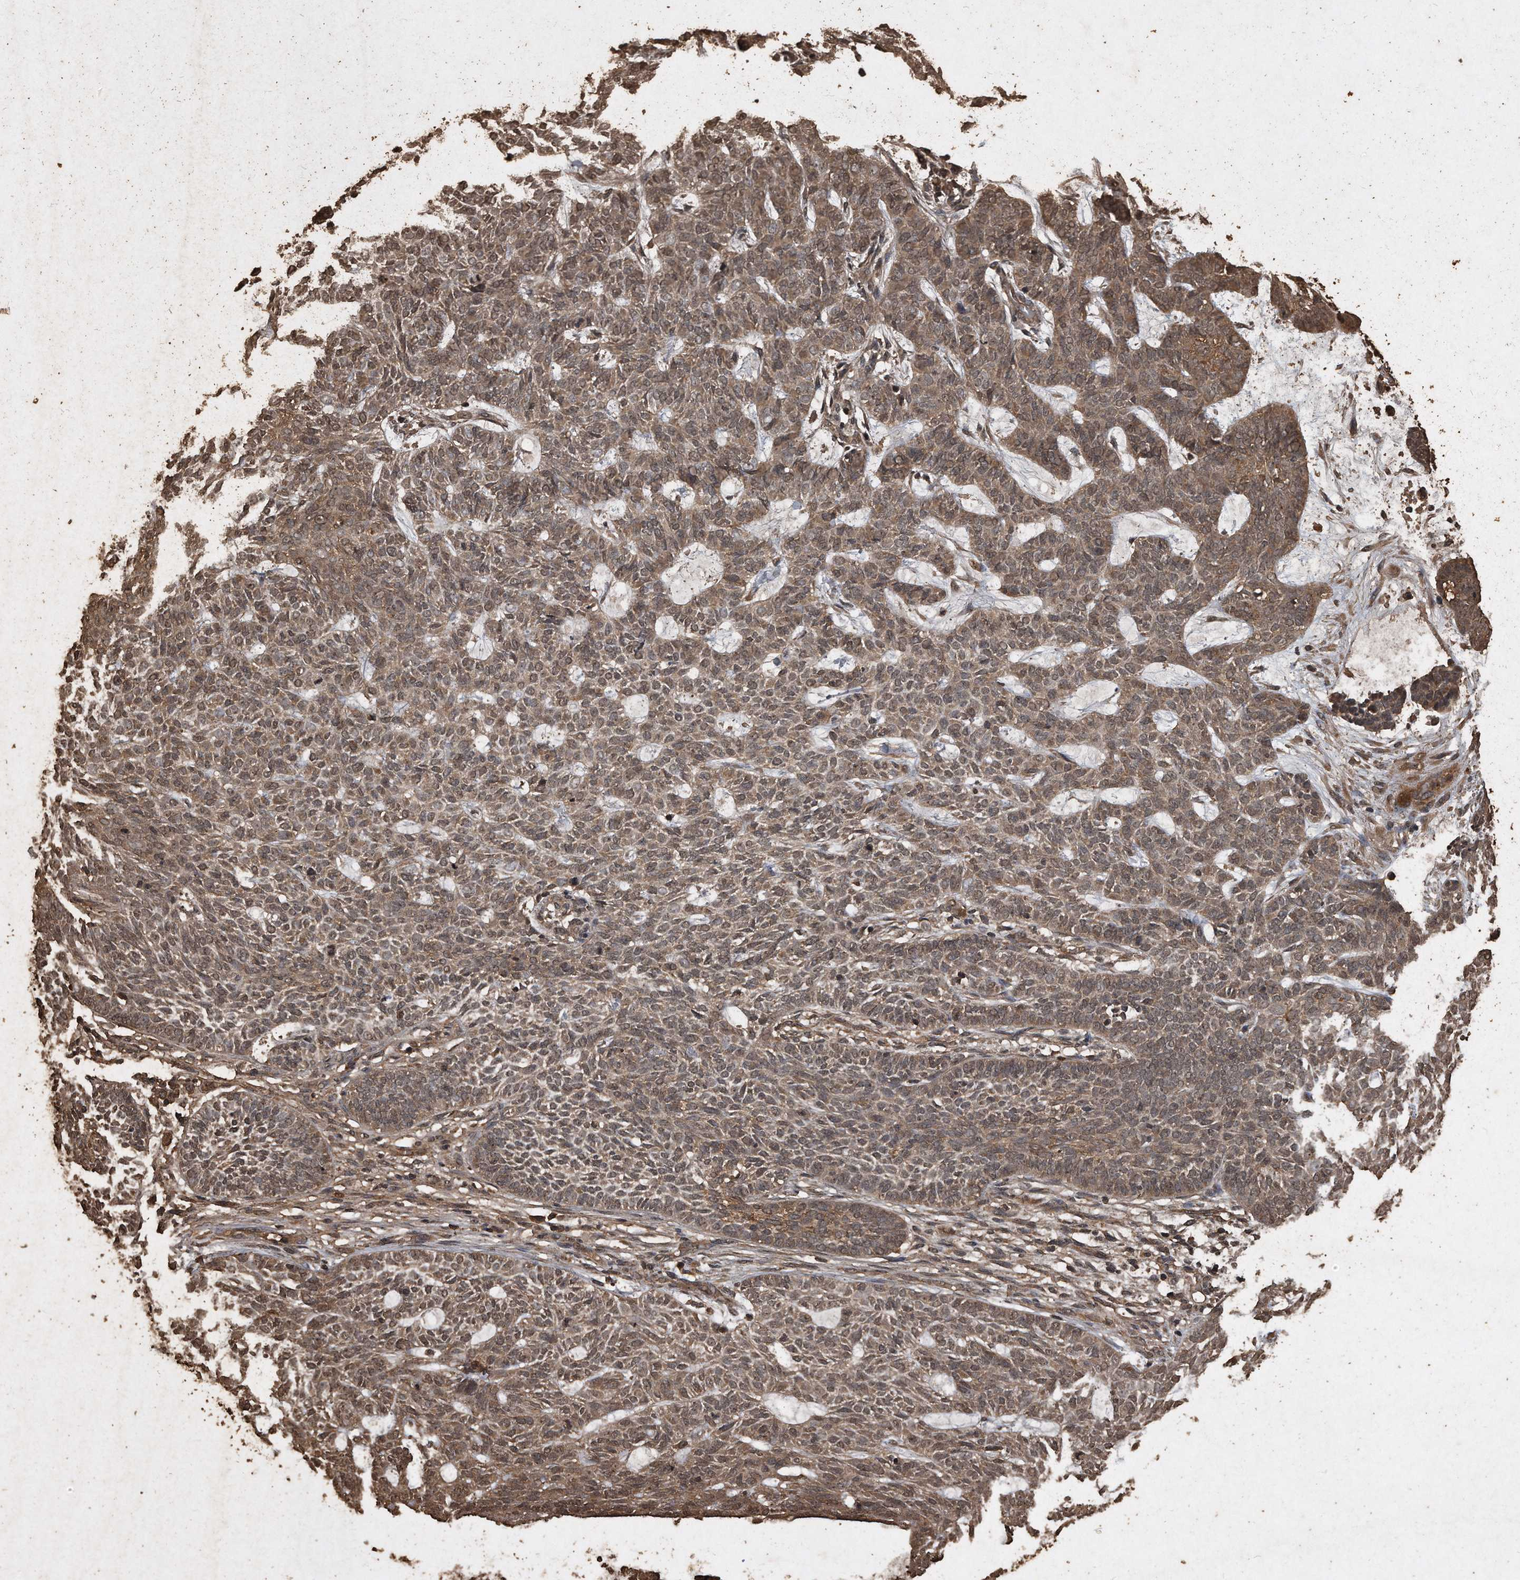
{"staining": {"intensity": "weak", "quantity": ">75%", "location": "cytoplasmic/membranous,nuclear"}, "tissue": "skin cancer", "cell_type": "Tumor cells", "image_type": "cancer", "snomed": [{"axis": "morphology", "description": "Basal cell carcinoma"}, {"axis": "topography", "description": "Skin"}], "caption": "This is a histology image of IHC staining of basal cell carcinoma (skin), which shows weak expression in the cytoplasmic/membranous and nuclear of tumor cells.", "gene": "CFLAR", "patient": {"sex": "male", "age": 87}}